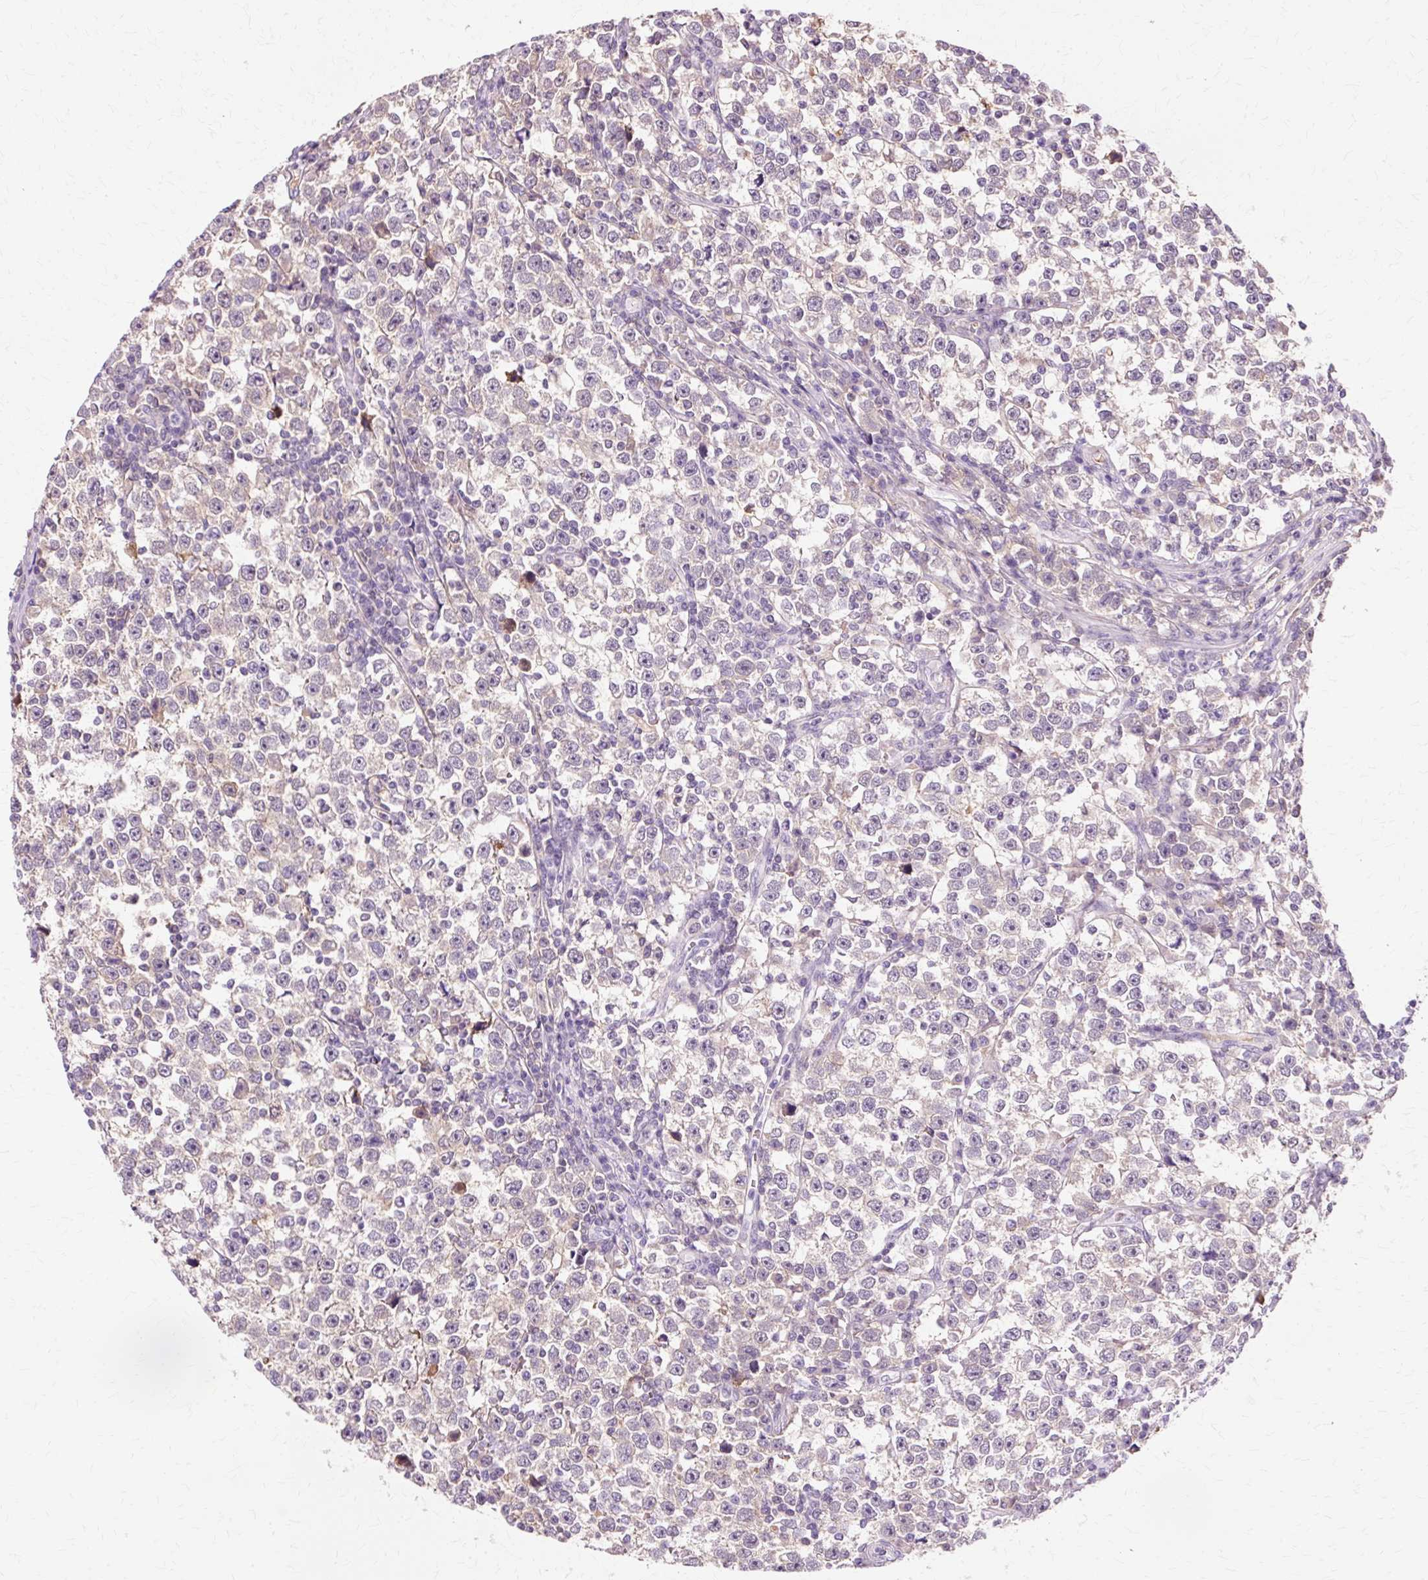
{"staining": {"intensity": "negative", "quantity": "none", "location": "none"}, "tissue": "testis cancer", "cell_type": "Tumor cells", "image_type": "cancer", "snomed": [{"axis": "morphology", "description": "Normal tissue, NOS"}, {"axis": "morphology", "description": "Seminoma, NOS"}, {"axis": "topography", "description": "Testis"}], "caption": "A micrograph of testis seminoma stained for a protein shows no brown staining in tumor cells. (DAB (3,3'-diaminobenzidine) immunohistochemistry, high magnification).", "gene": "VN1R2", "patient": {"sex": "male", "age": 43}}